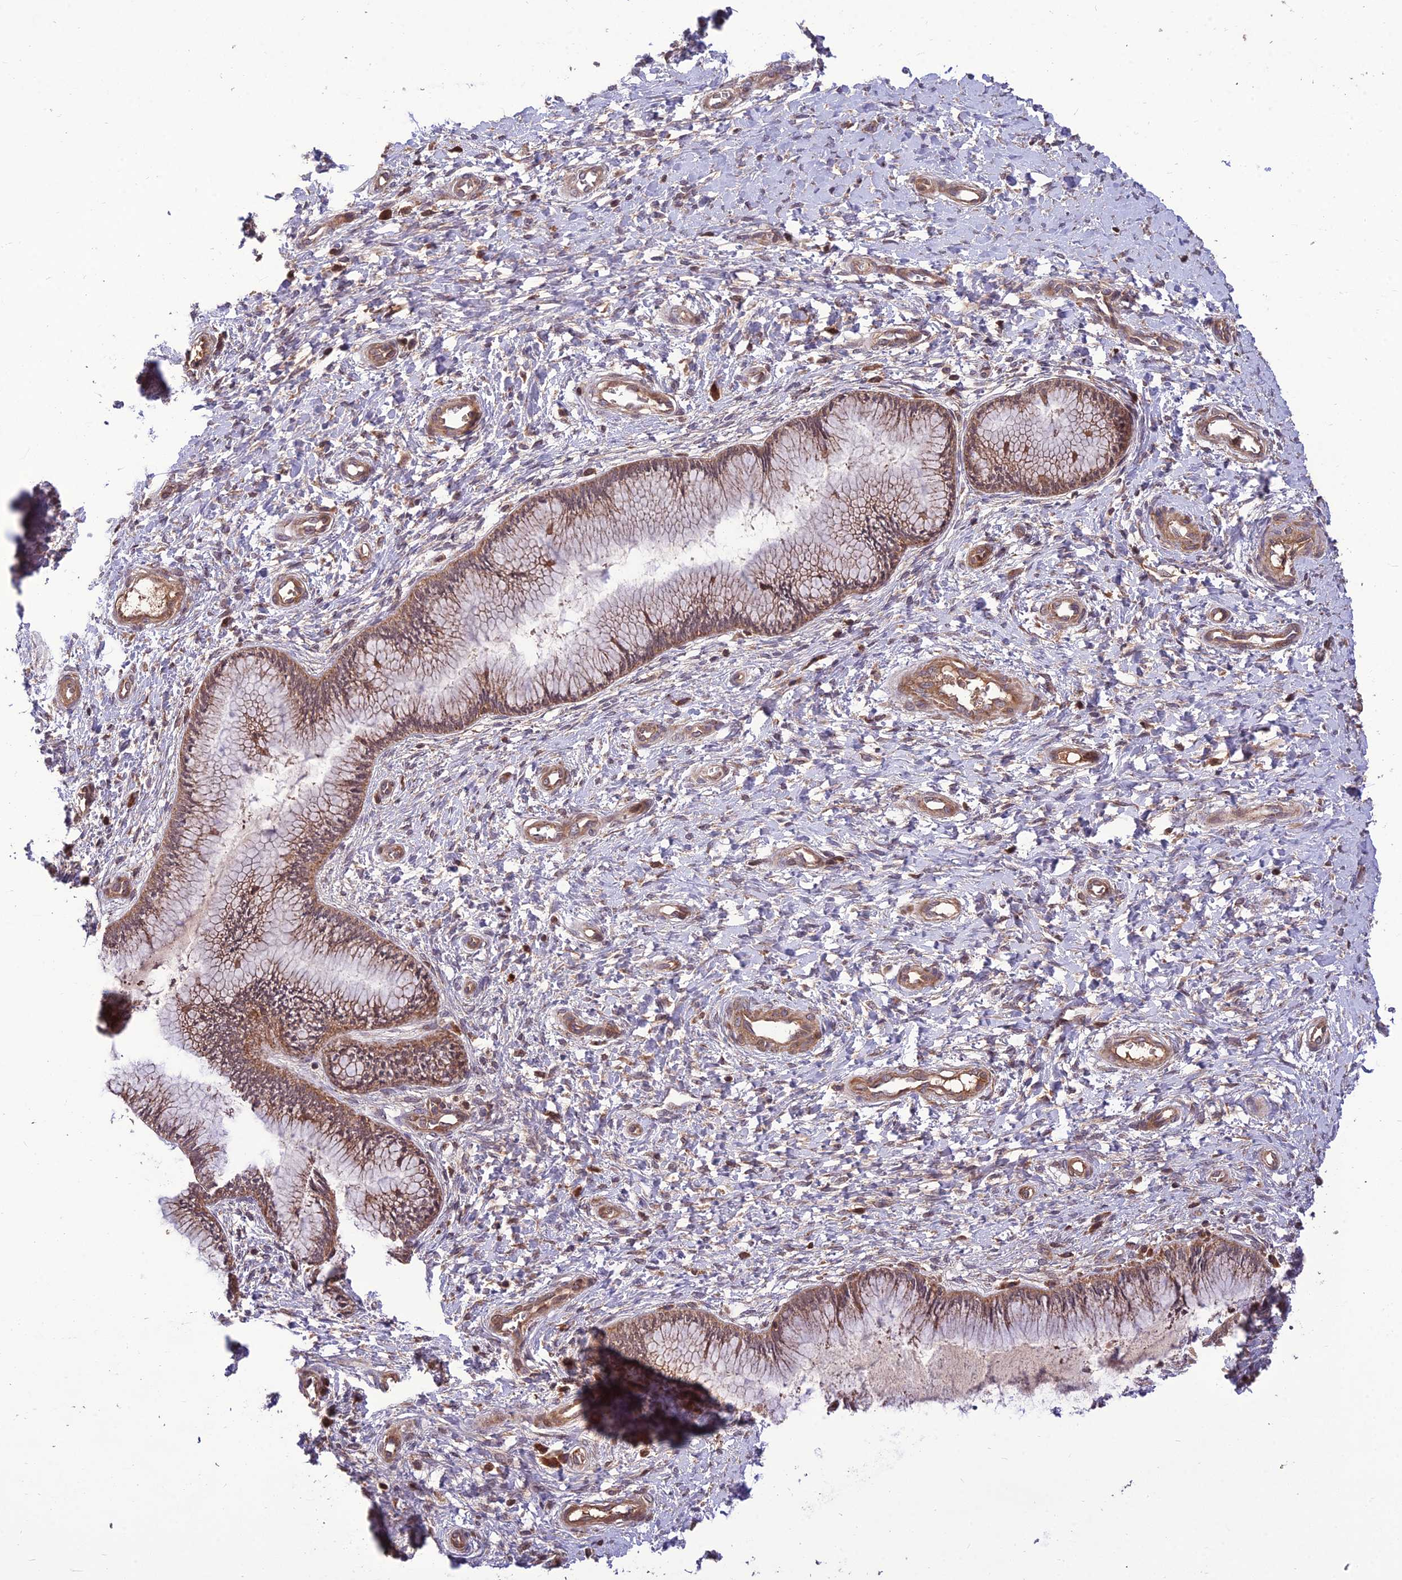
{"staining": {"intensity": "moderate", "quantity": "25%-75%", "location": "cytoplasmic/membranous"}, "tissue": "cervix", "cell_type": "Glandular cells", "image_type": "normal", "snomed": [{"axis": "morphology", "description": "Normal tissue, NOS"}, {"axis": "topography", "description": "Cervix"}], "caption": "DAB immunohistochemical staining of benign cervix reveals moderate cytoplasmic/membranous protein positivity in approximately 25%-75% of glandular cells.", "gene": "NDUFC1", "patient": {"sex": "female", "age": 33}}